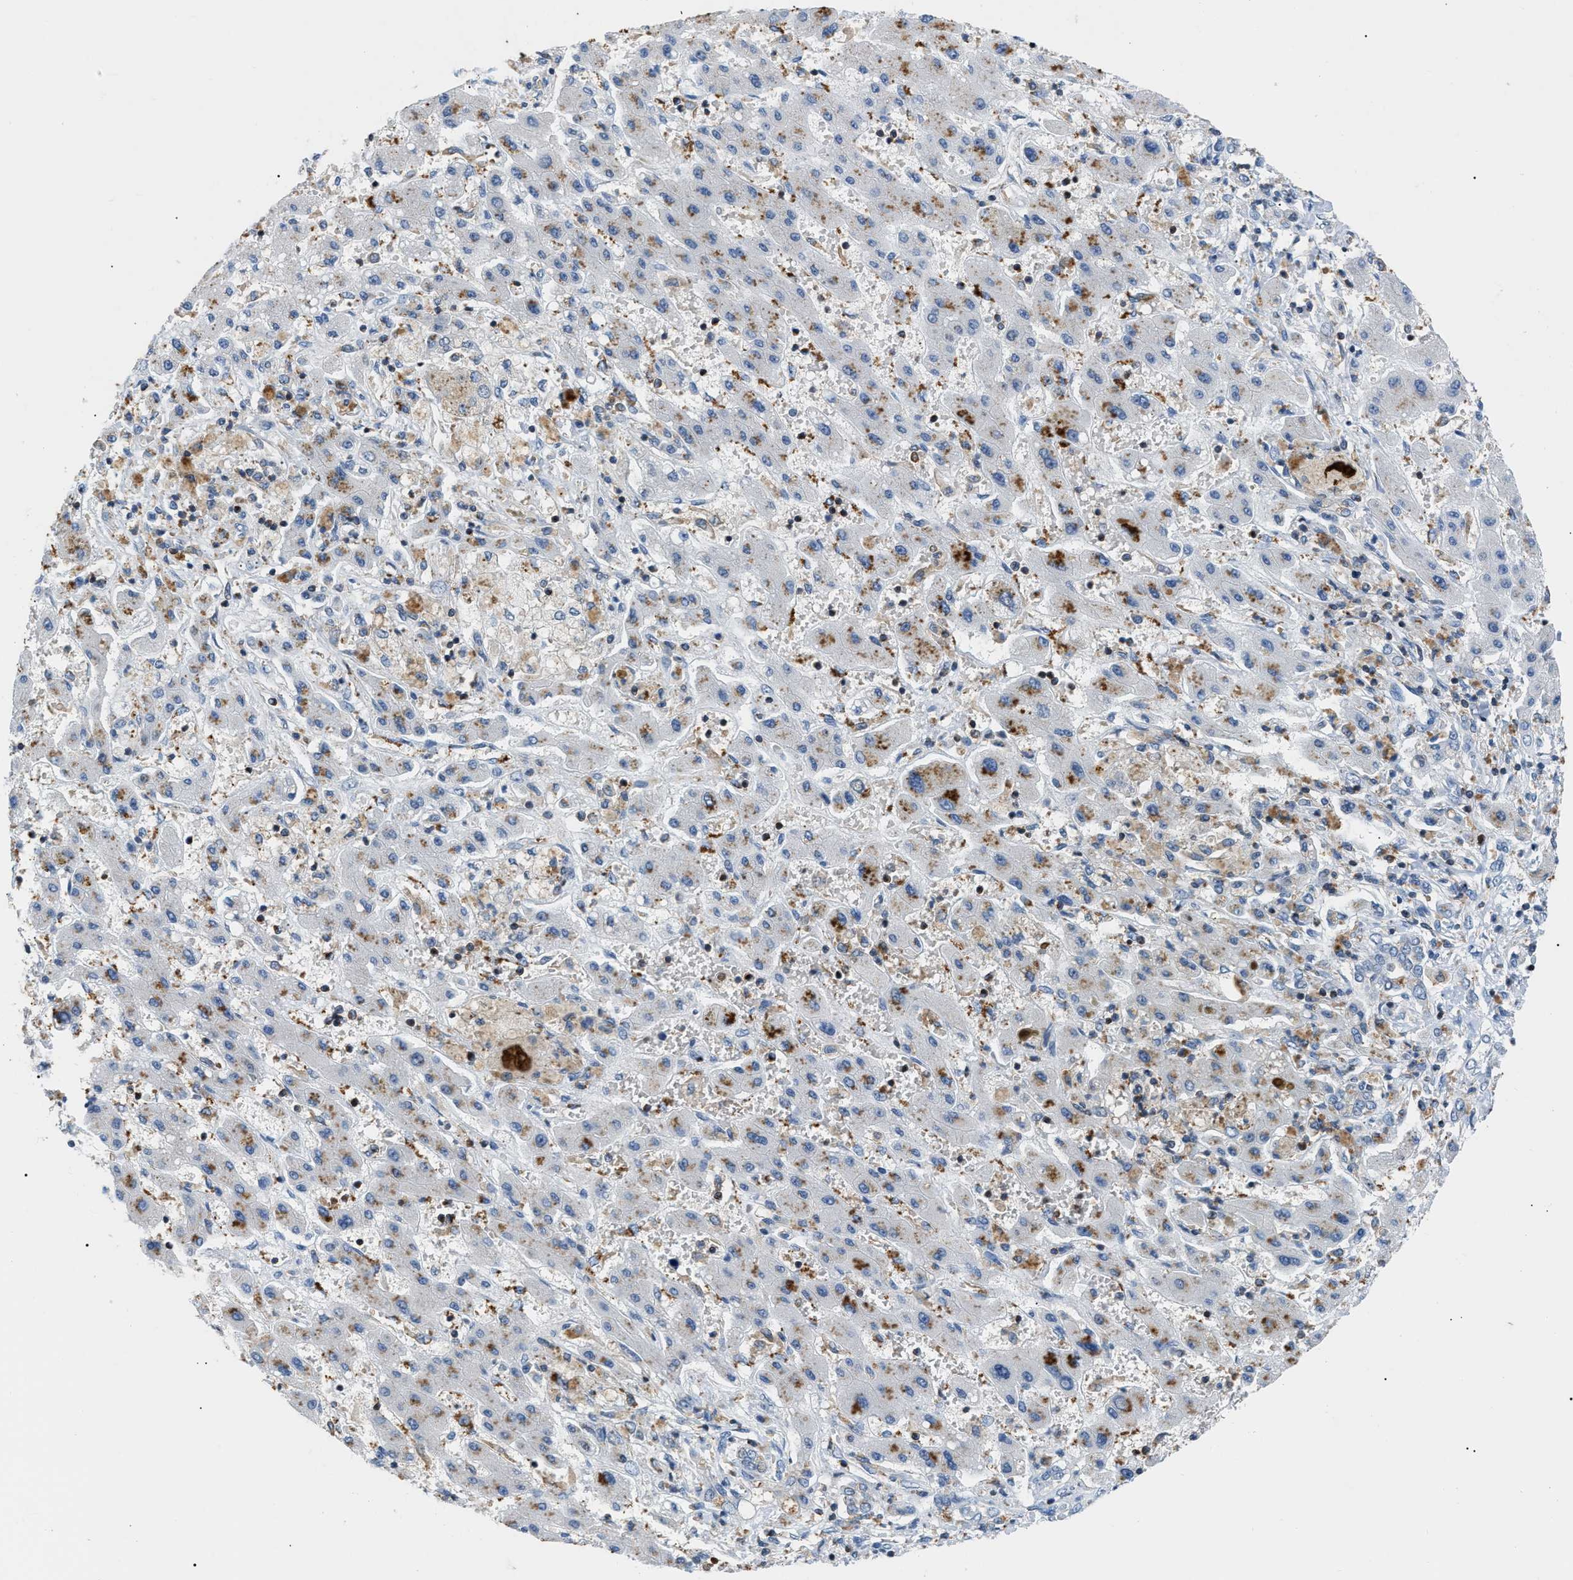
{"staining": {"intensity": "moderate", "quantity": "<25%", "location": "cytoplasmic/membranous"}, "tissue": "liver cancer", "cell_type": "Tumor cells", "image_type": "cancer", "snomed": [{"axis": "morphology", "description": "Cholangiocarcinoma"}, {"axis": "topography", "description": "Liver"}], "caption": "This image exhibits IHC staining of liver cancer (cholangiocarcinoma), with low moderate cytoplasmic/membranous positivity in about <25% of tumor cells.", "gene": "INPP5D", "patient": {"sex": "male", "age": 50}}